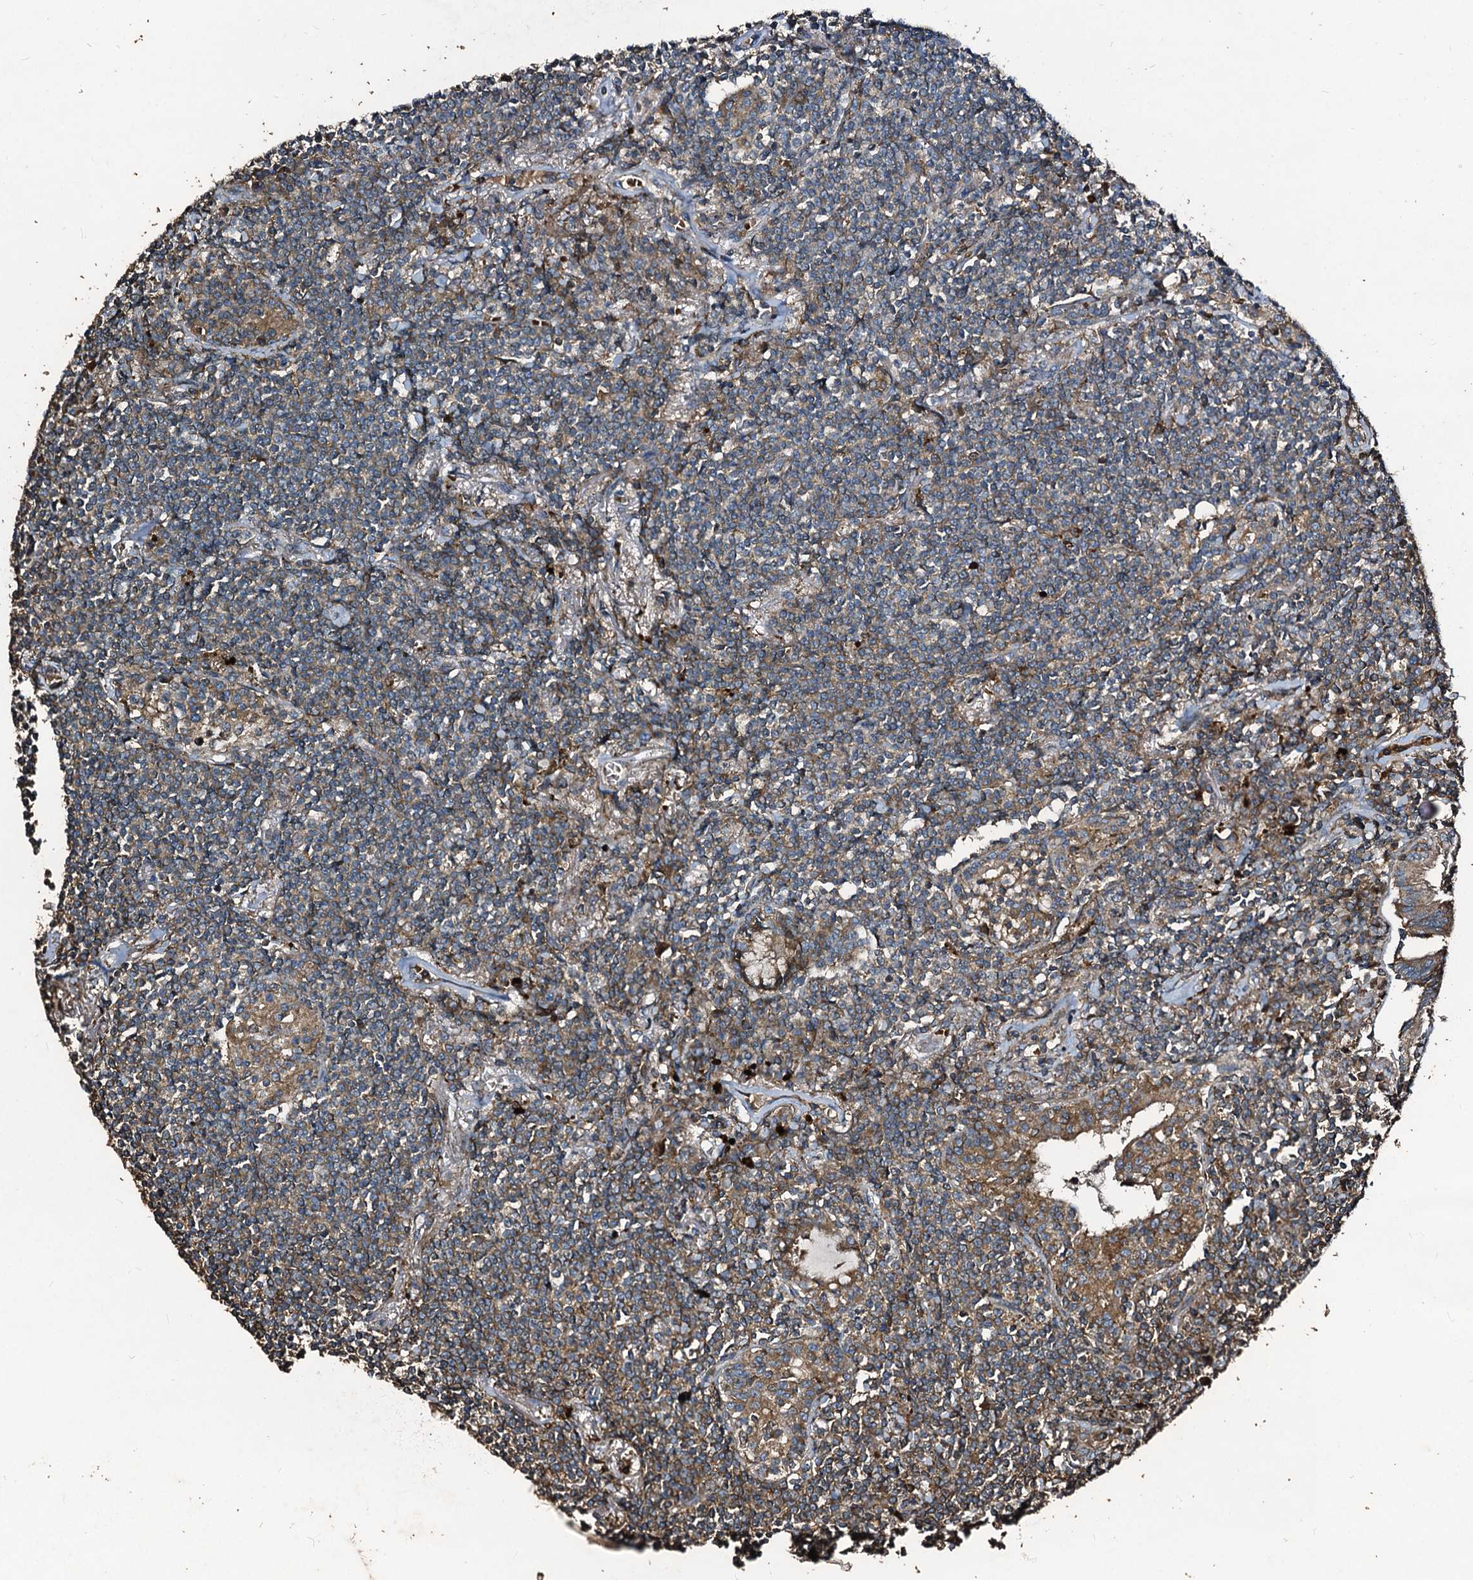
{"staining": {"intensity": "weak", "quantity": "<25%", "location": "cytoplasmic/membranous"}, "tissue": "lymphoma", "cell_type": "Tumor cells", "image_type": "cancer", "snomed": [{"axis": "morphology", "description": "Malignant lymphoma, non-Hodgkin's type, Low grade"}, {"axis": "topography", "description": "Lung"}], "caption": "High magnification brightfield microscopy of lymphoma stained with DAB (brown) and counterstained with hematoxylin (blue): tumor cells show no significant expression.", "gene": "NOTCH2NLA", "patient": {"sex": "female", "age": 71}}